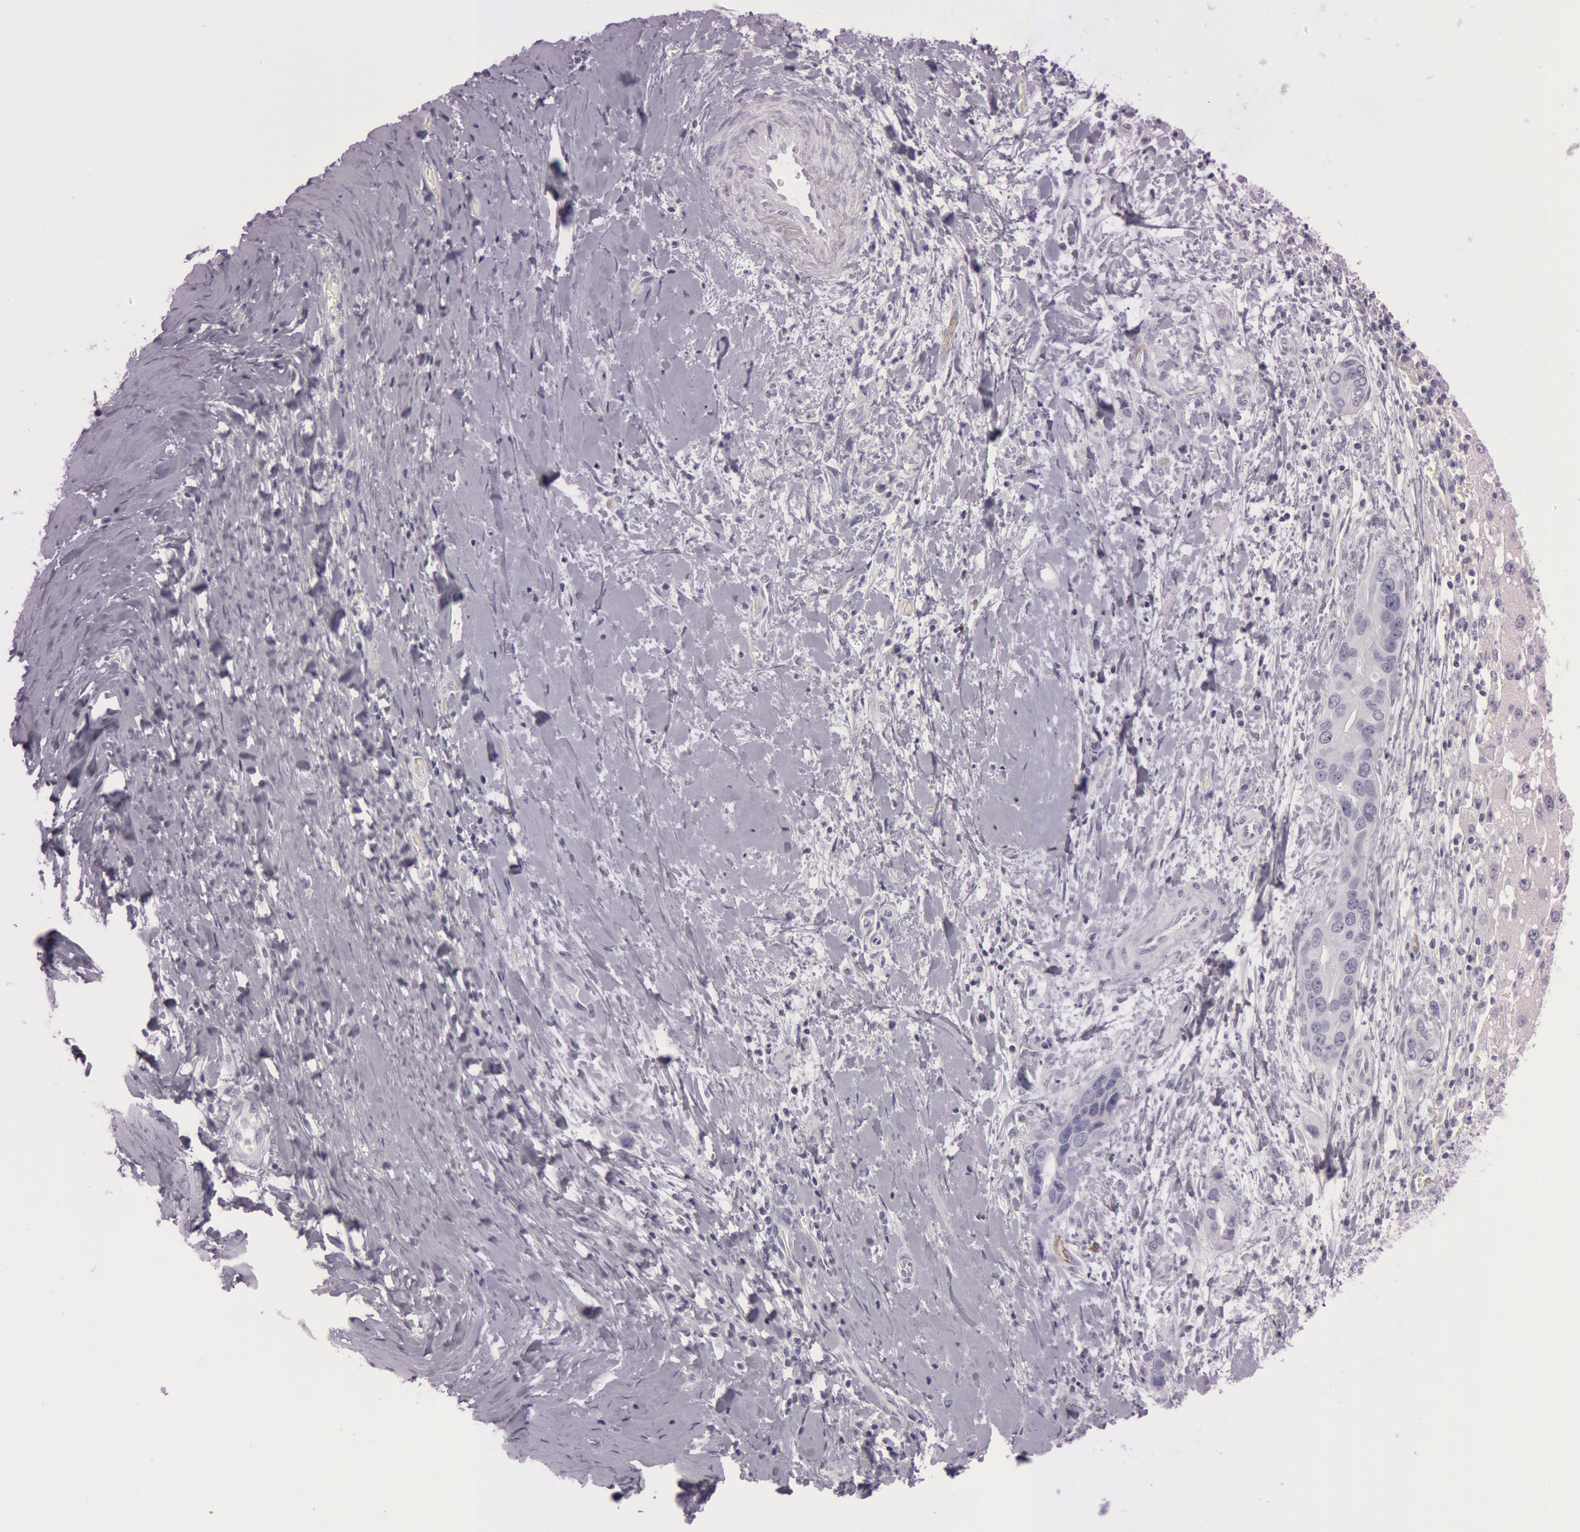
{"staining": {"intensity": "negative", "quantity": "none", "location": "none"}, "tissue": "liver cancer", "cell_type": "Tumor cells", "image_type": "cancer", "snomed": [{"axis": "morphology", "description": "Cholangiocarcinoma"}, {"axis": "topography", "description": "Liver"}], "caption": "Liver cholangiocarcinoma stained for a protein using immunohistochemistry (IHC) shows no positivity tumor cells.", "gene": "FOLH1", "patient": {"sex": "female", "age": 65}}